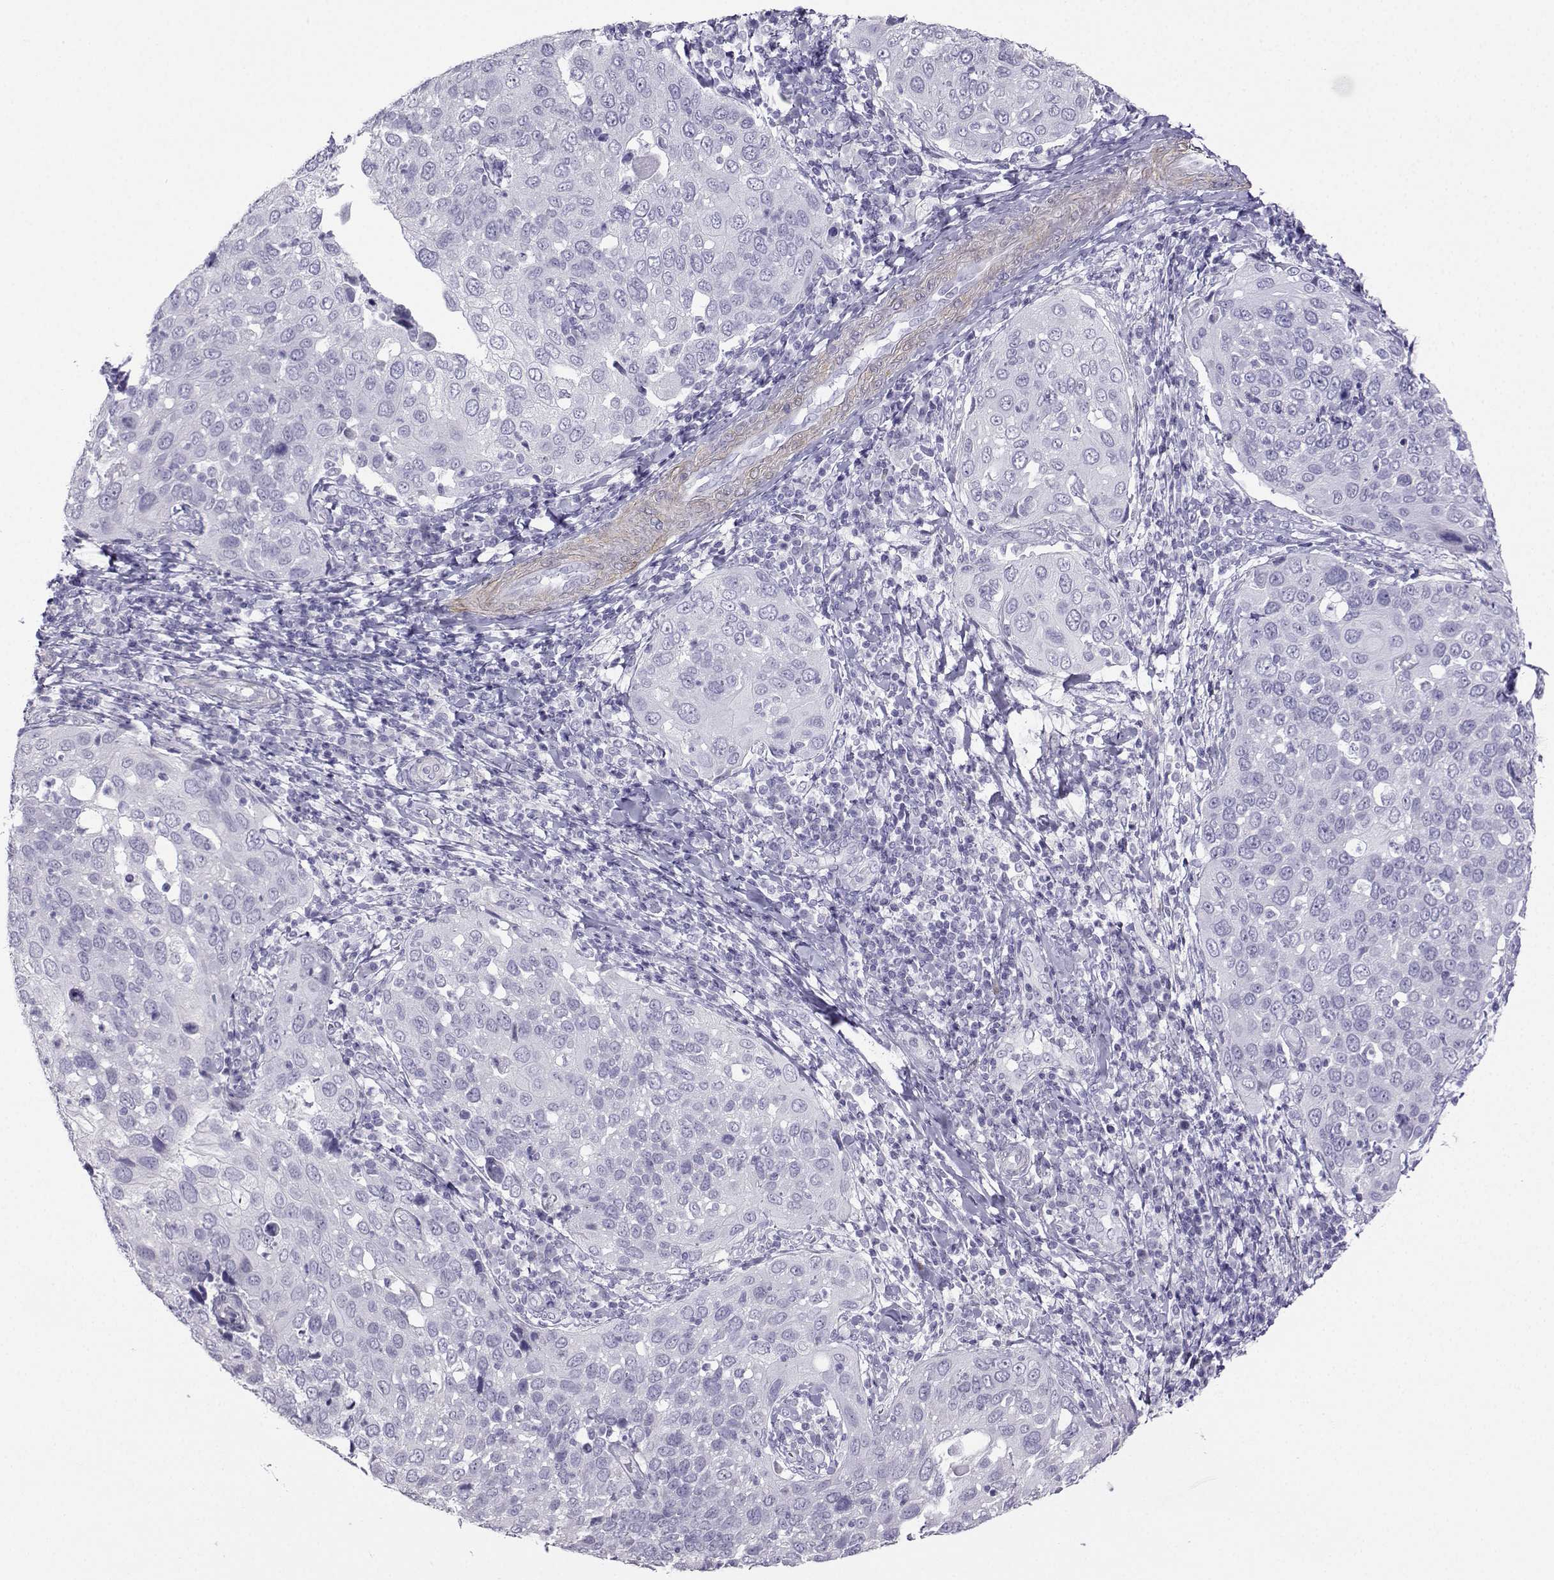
{"staining": {"intensity": "negative", "quantity": "none", "location": "none"}, "tissue": "cervical cancer", "cell_type": "Tumor cells", "image_type": "cancer", "snomed": [{"axis": "morphology", "description": "Squamous cell carcinoma, NOS"}, {"axis": "topography", "description": "Cervix"}], "caption": "A high-resolution micrograph shows immunohistochemistry (IHC) staining of cervical squamous cell carcinoma, which exhibits no significant positivity in tumor cells. (DAB immunohistochemistry (IHC) with hematoxylin counter stain).", "gene": "KIF17", "patient": {"sex": "female", "age": 54}}